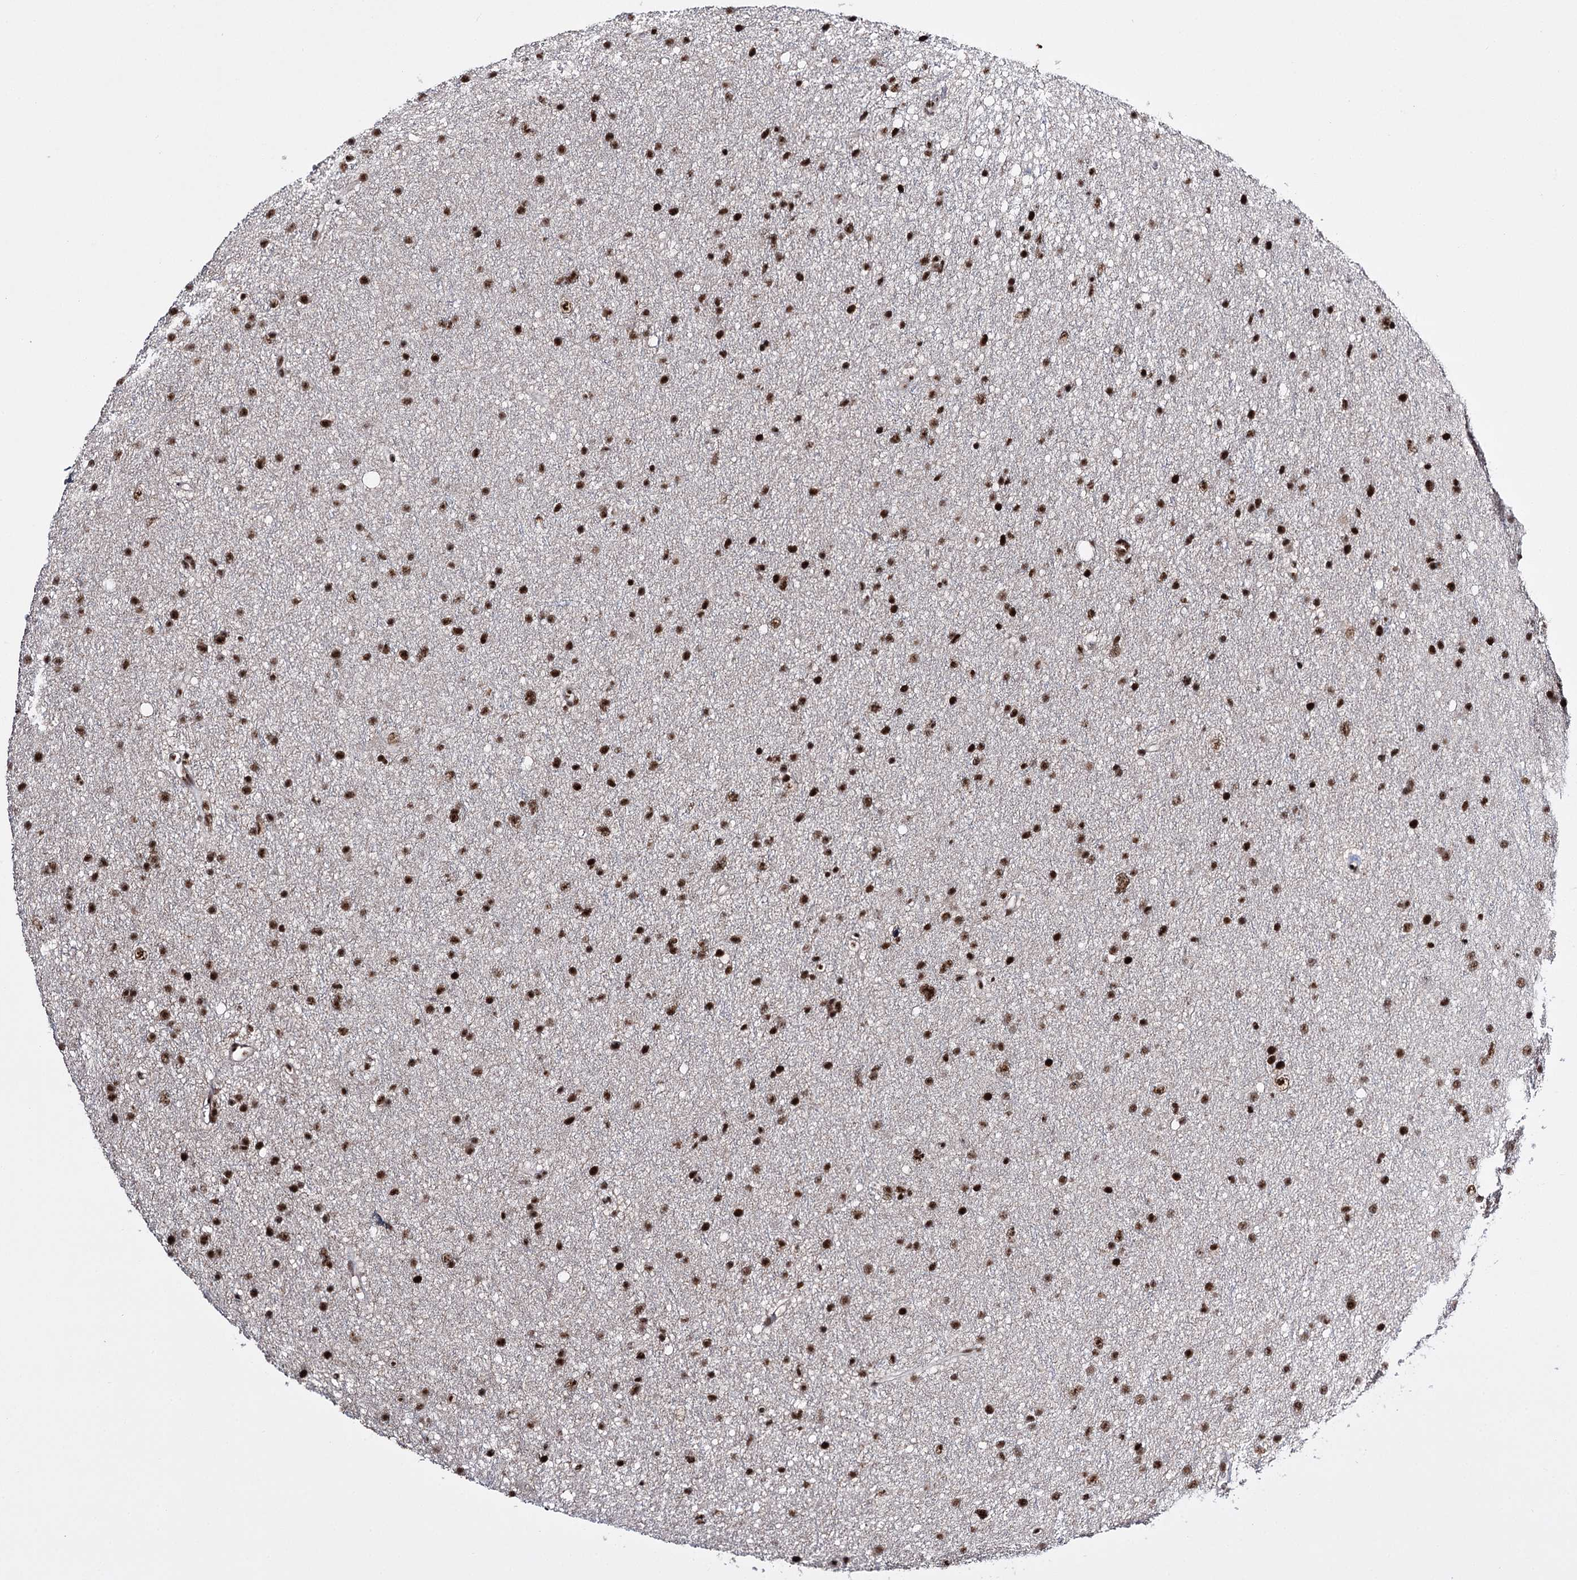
{"staining": {"intensity": "strong", "quantity": ">75%", "location": "nuclear"}, "tissue": "glioma", "cell_type": "Tumor cells", "image_type": "cancer", "snomed": [{"axis": "morphology", "description": "Glioma, malignant, Low grade"}, {"axis": "topography", "description": "Cerebral cortex"}], "caption": "Human glioma stained for a protein (brown) displays strong nuclear positive expression in approximately >75% of tumor cells.", "gene": "PRPF40A", "patient": {"sex": "female", "age": 39}}